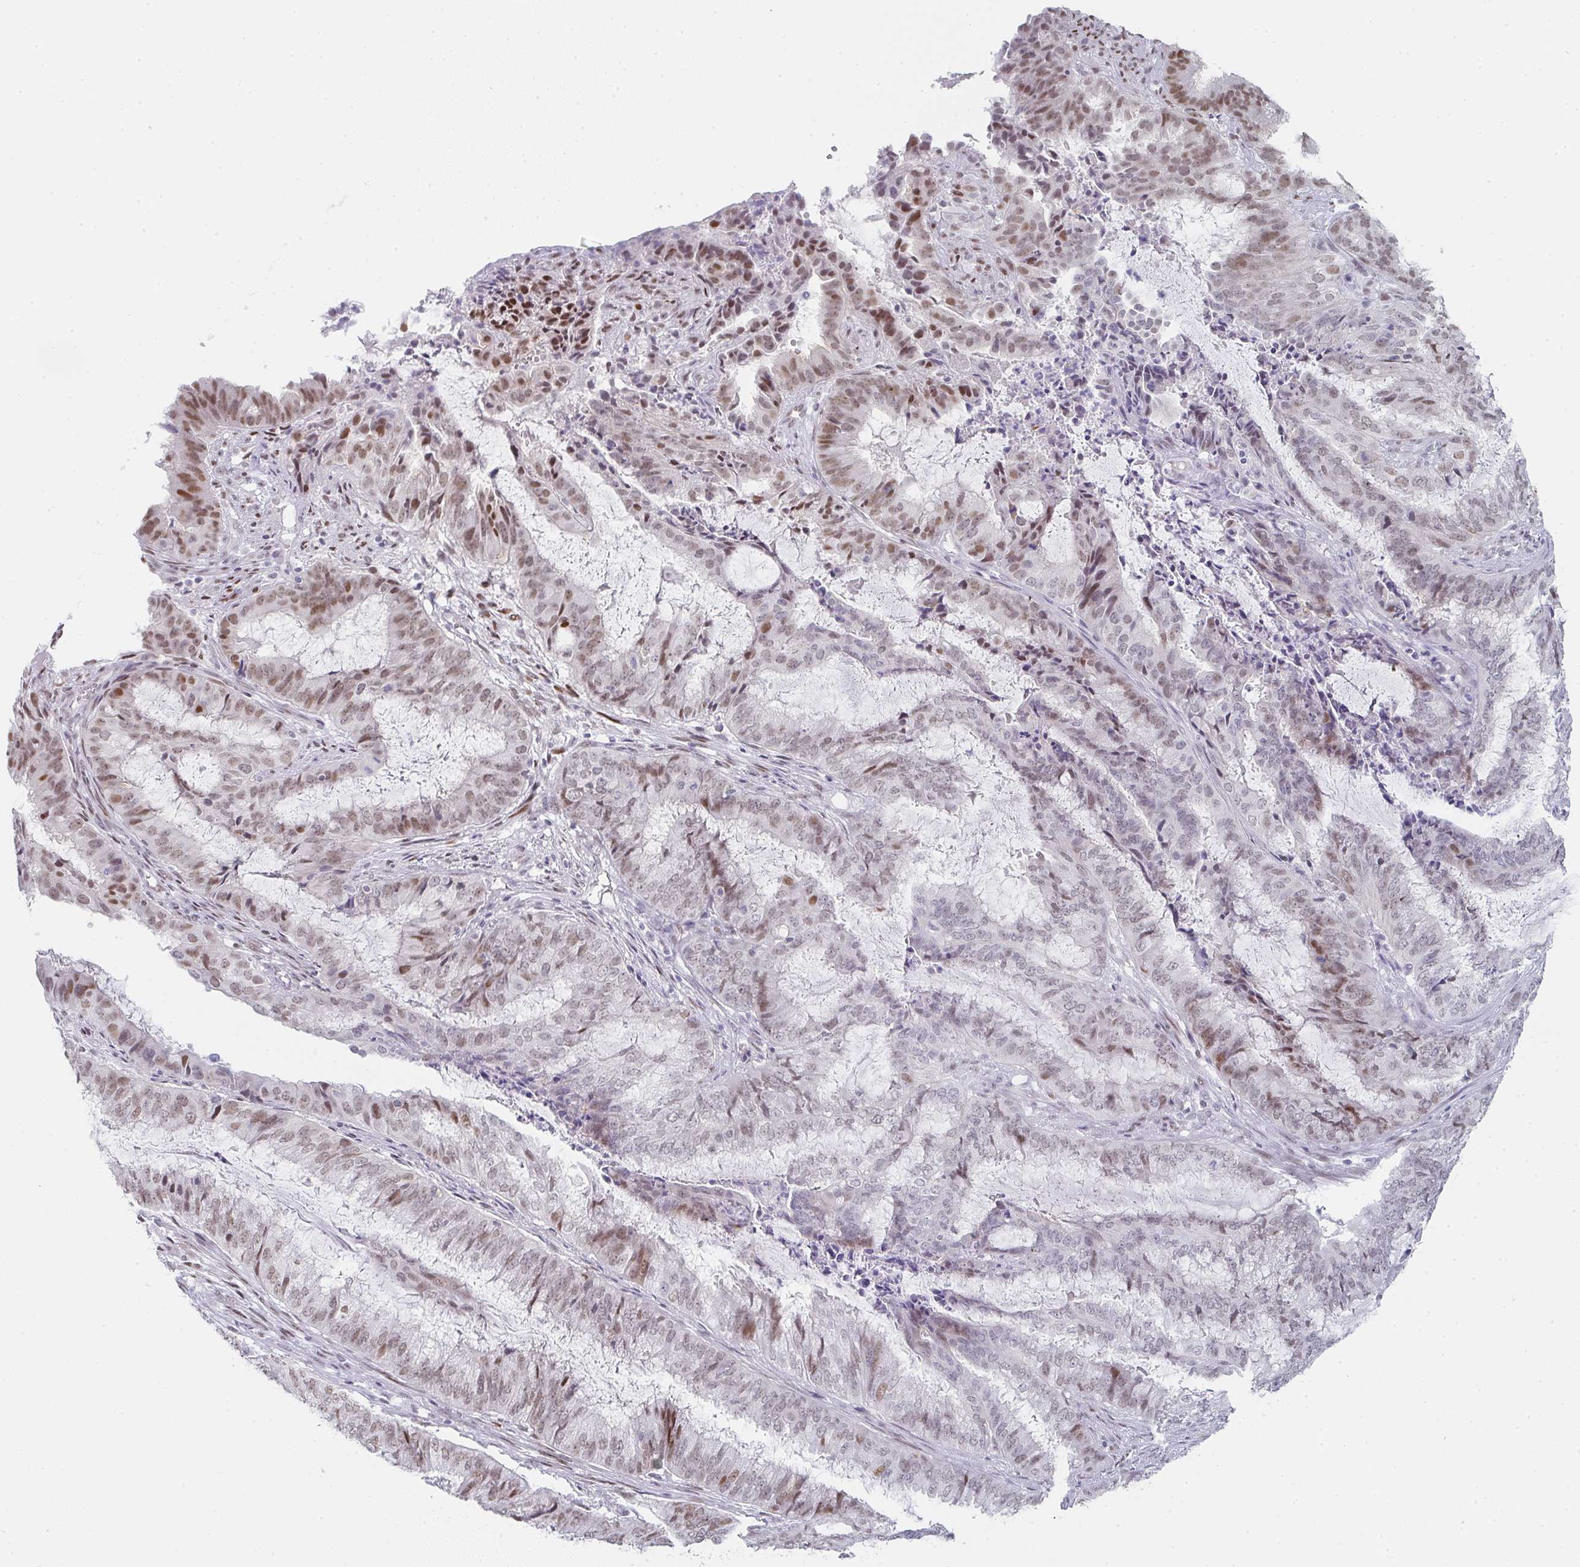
{"staining": {"intensity": "moderate", "quantity": "25%-75%", "location": "nuclear"}, "tissue": "endometrial cancer", "cell_type": "Tumor cells", "image_type": "cancer", "snomed": [{"axis": "morphology", "description": "Adenocarcinoma, NOS"}, {"axis": "topography", "description": "Endometrium"}], "caption": "The immunohistochemical stain labels moderate nuclear positivity in tumor cells of adenocarcinoma (endometrial) tissue.", "gene": "POU2AF2", "patient": {"sex": "female", "age": 51}}